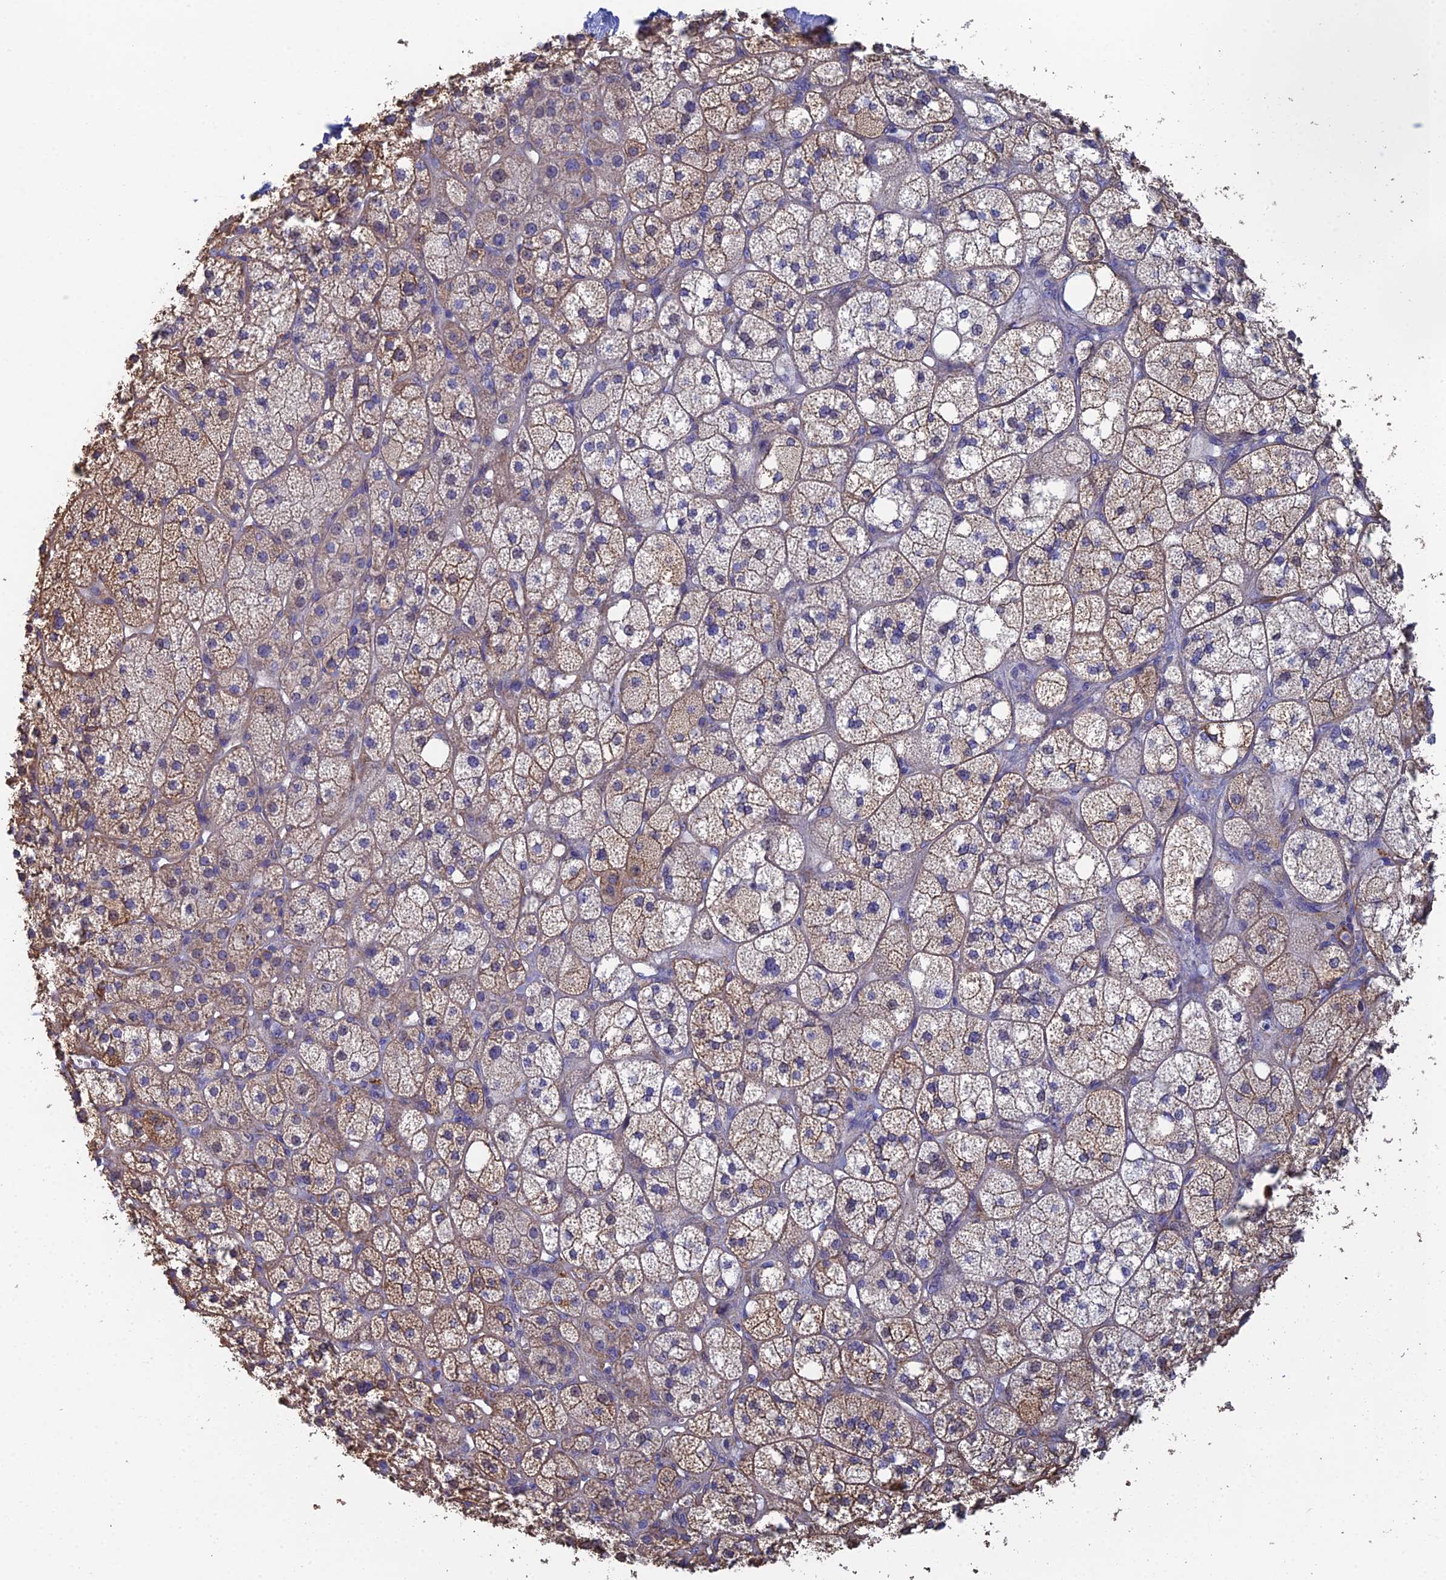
{"staining": {"intensity": "moderate", "quantity": "25%-75%", "location": "cytoplasmic/membranous,nuclear"}, "tissue": "adrenal gland", "cell_type": "Glandular cells", "image_type": "normal", "snomed": [{"axis": "morphology", "description": "Normal tissue, NOS"}, {"axis": "topography", "description": "Adrenal gland"}], "caption": "A medium amount of moderate cytoplasmic/membranous,nuclear positivity is present in approximately 25%-75% of glandular cells in normal adrenal gland. Immunohistochemistry (ihc) stains the protein of interest in brown and the nuclei are stained blue.", "gene": "PCDHA5", "patient": {"sex": "male", "age": 61}}